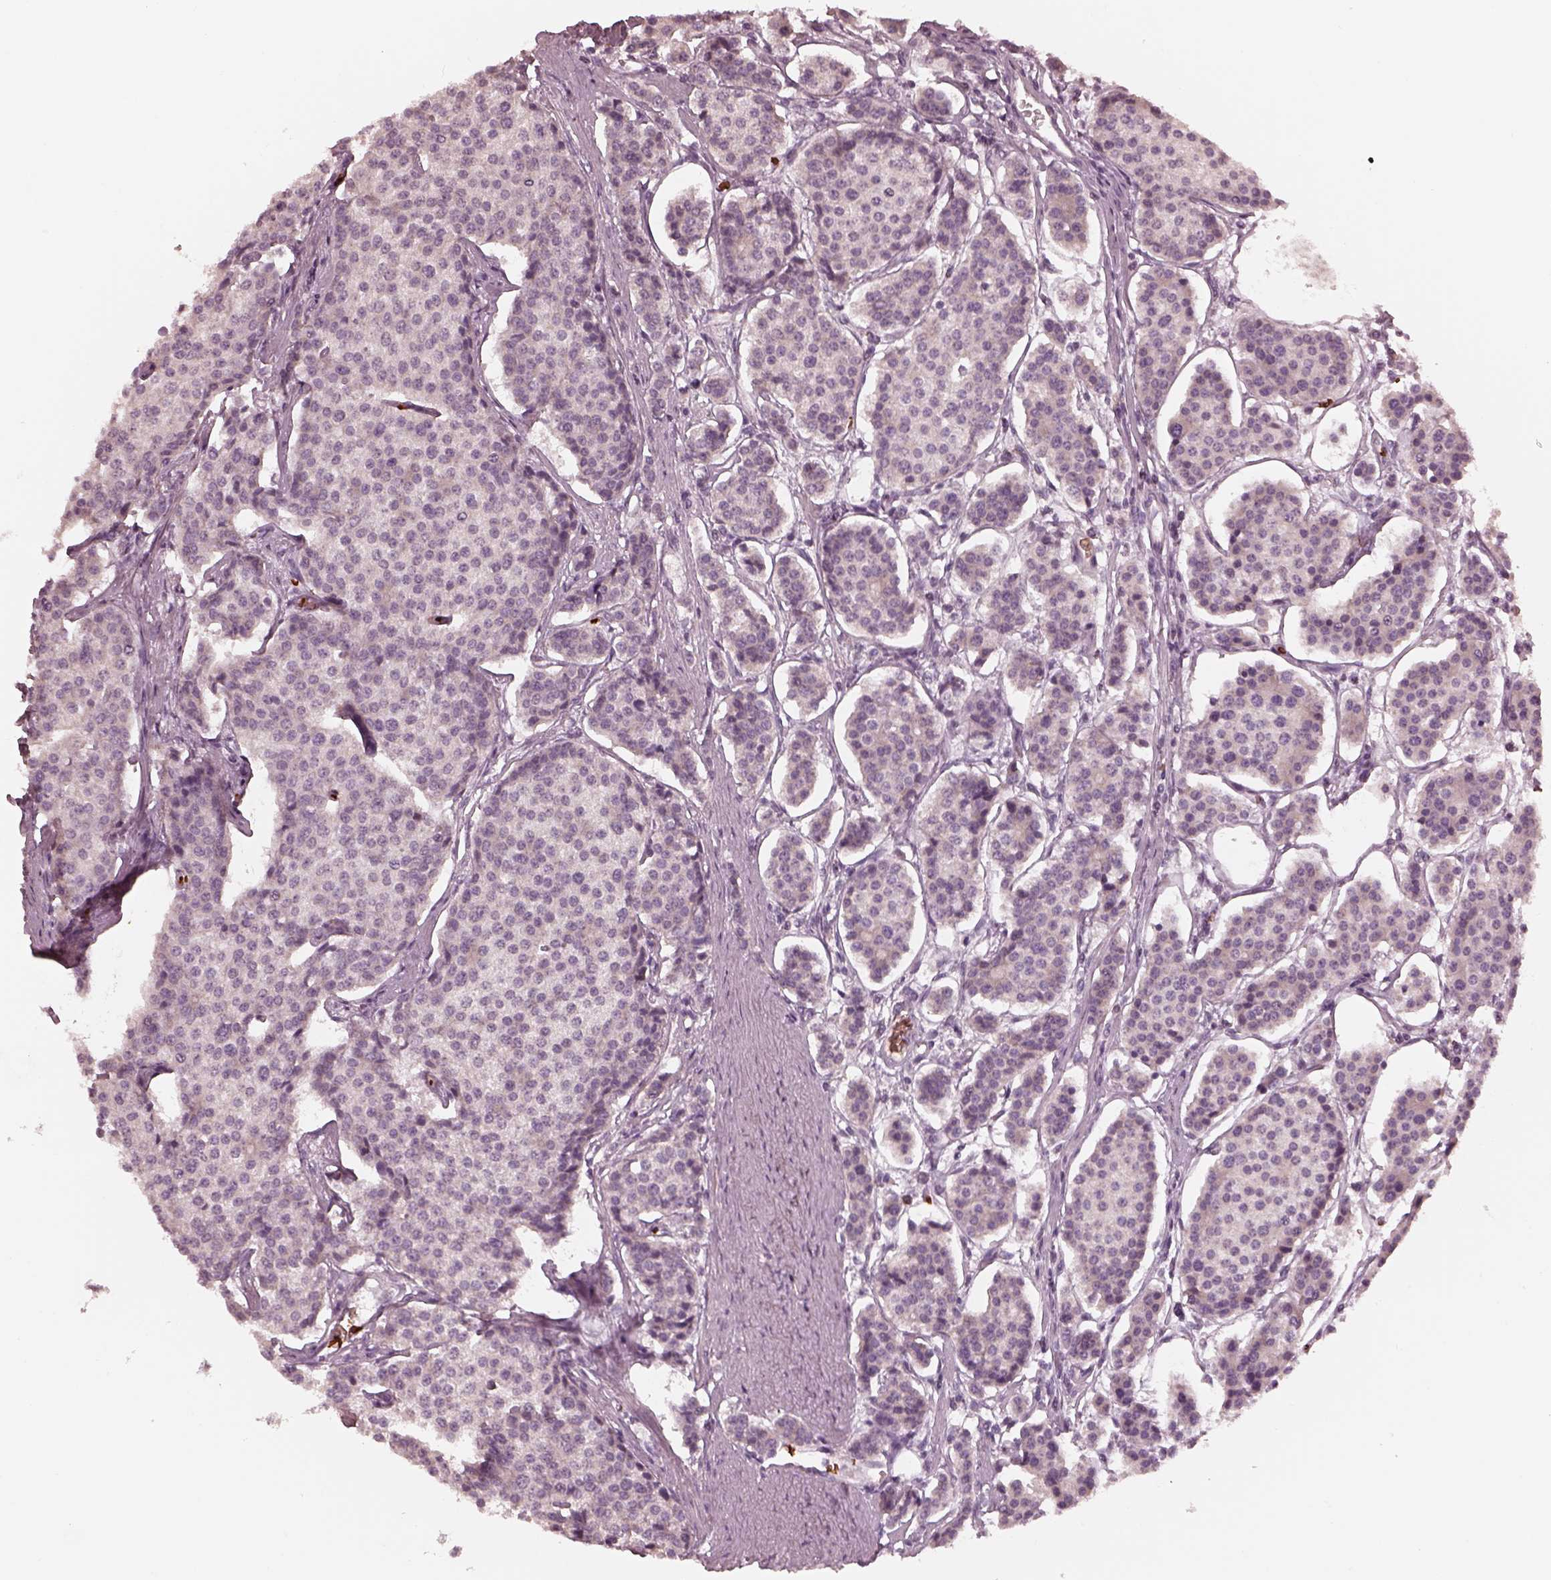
{"staining": {"intensity": "negative", "quantity": "none", "location": "none"}, "tissue": "carcinoid", "cell_type": "Tumor cells", "image_type": "cancer", "snomed": [{"axis": "morphology", "description": "Carcinoid, malignant, NOS"}, {"axis": "topography", "description": "Small intestine"}], "caption": "The immunohistochemistry (IHC) histopathology image has no significant positivity in tumor cells of malignant carcinoid tissue. The staining was performed using DAB (3,3'-diaminobenzidine) to visualize the protein expression in brown, while the nuclei were stained in blue with hematoxylin (Magnification: 20x).", "gene": "ANKLE1", "patient": {"sex": "female", "age": 65}}